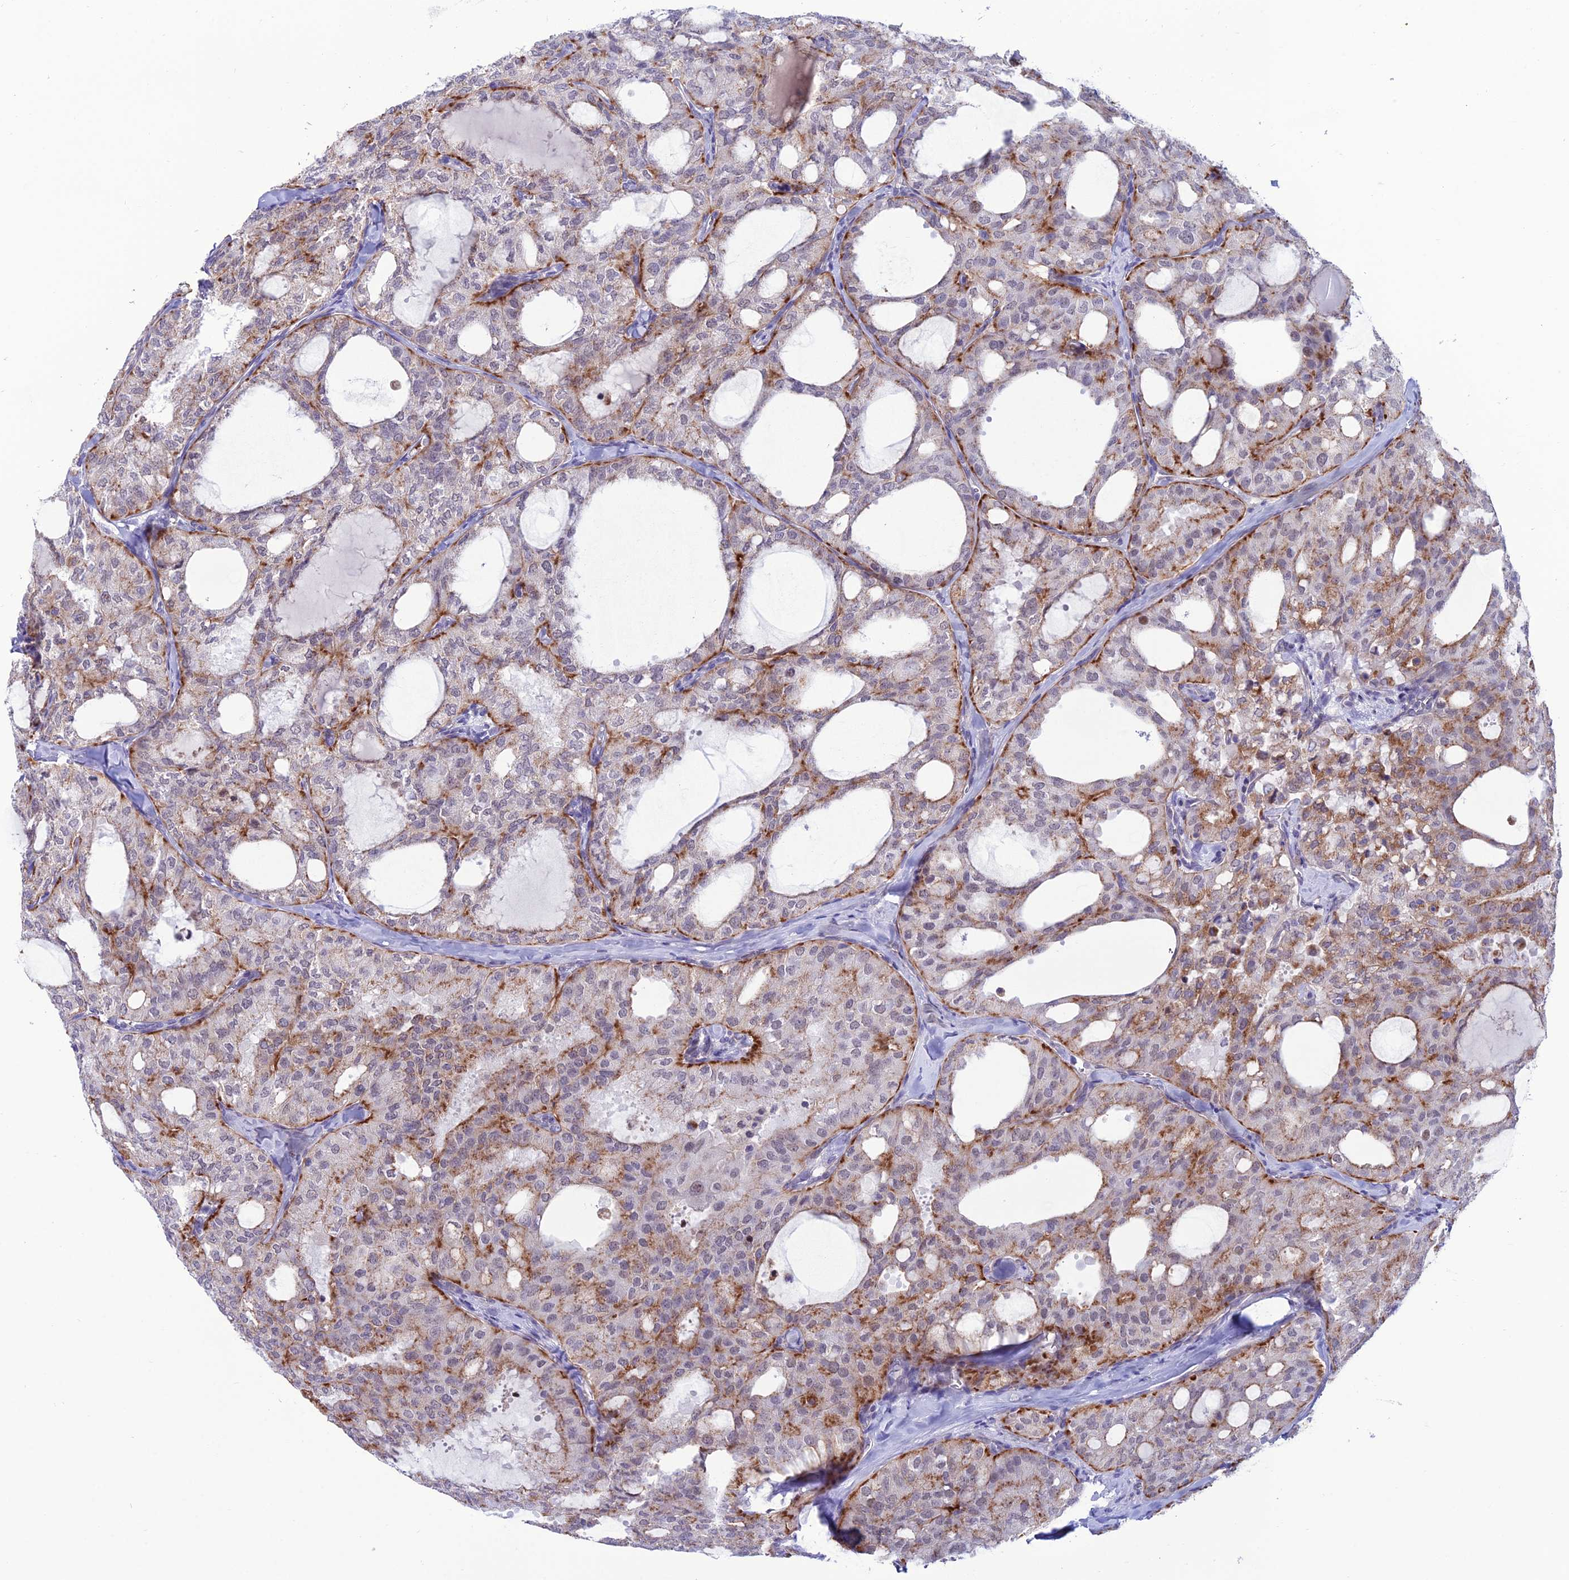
{"staining": {"intensity": "moderate", "quantity": "25%-75%", "location": "cytoplasmic/membranous"}, "tissue": "thyroid cancer", "cell_type": "Tumor cells", "image_type": "cancer", "snomed": [{"axis": "morphology", "description": "Follicular adenoma carcinoma, NOS"}, {"axis": "topography", "description": "Thyroid gland"}], "caption": "The micrograph displays a brown stain indicating the presence of a protein in the cytoplasmic/membranous of tumor cells in thyroid cancer. Using DAB (3,3'-diaminobenzidine) (brown) and hematoxylin (blue) stains, captured at high magnification using brightfield microscopy.", "gene": "COL6A6", "patient": {"sex": "male", "age": 75}}